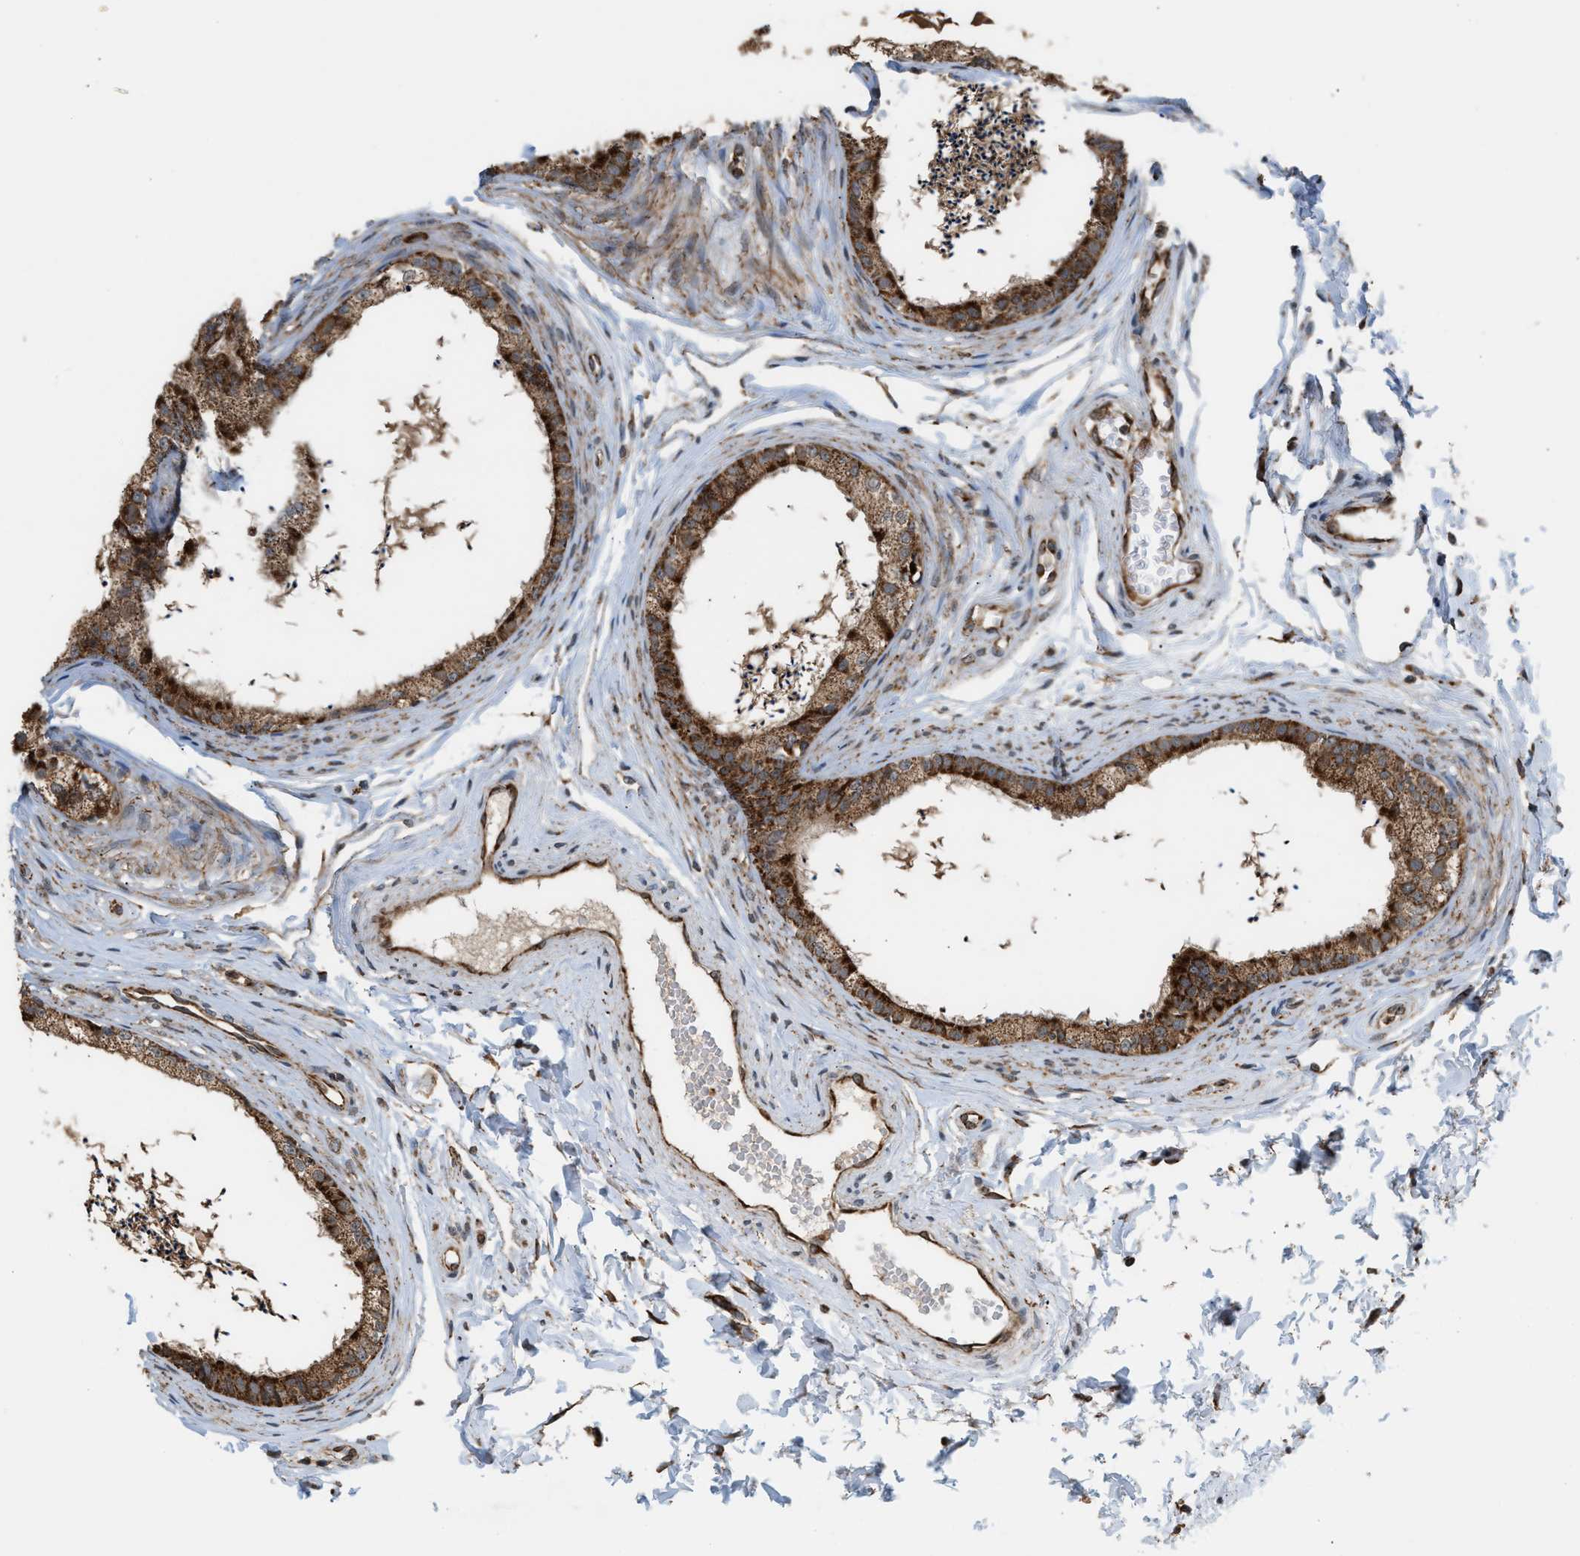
{"staining": {"intensity": "strong", "quantity": ">75%", "location": "cytoplasmic/membranous"}, "tissue": "epididymis", "cell_type": "Glandular cells", "image_type": "normal", "snomed": [{"axis": "morphology", "description": "Normal tissue, NOS"}, {"axis": "topography", "description": "Epididymis"}], "caption": "A photomicrograph of epididymis stained for a protein reveals strong cytoplasmic/membranous brown staining in glandular cells. The protein is stained brown, and the nuclei are stained in blue (DAB (3,3'-diaminobenzidine) IHC with brightfield microscopy, high magnification).", "gene": "SGSM2", "patient": {"sex": "male", "age": 56}}